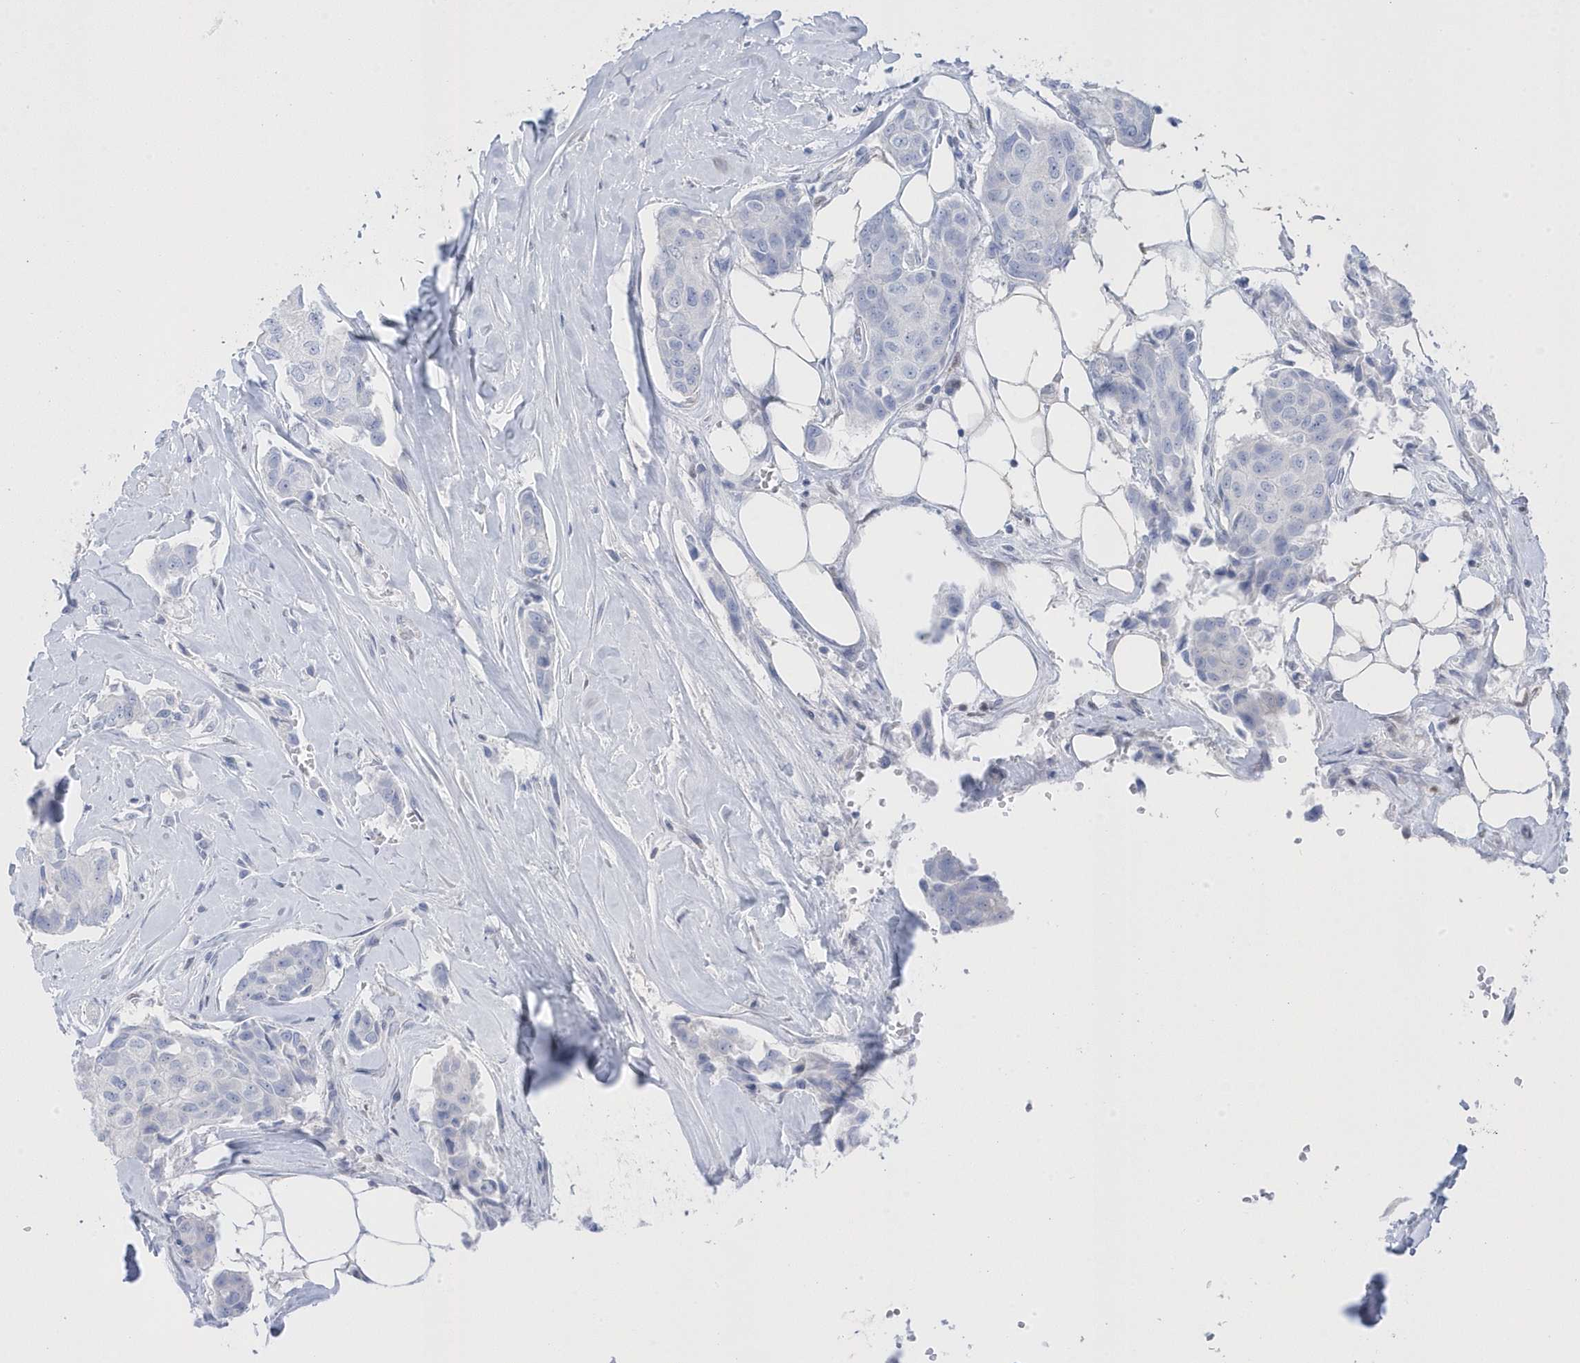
{"staining": {"intensity": "negative", "quantity": "none", "location": "none"}, "tissue": "breast cancer", "cell_type": "Tumor cells", "image_type": "cancer", "snomed": [{"axis": "morphology", "description": "Duct carcinoma"}, {"axis": "topography", "description": "Breast"}], "caption": "Tumor cells show no significant positivity in breast cancer. (Stains: DAB (3,3'-diaminobenzidine) IHC with hematoxylin counter stain, Microscopy: brightfield microscopy at high magnification).", "gene": "GTPBP6", "patient": {"sex": "female", "age": 80}}